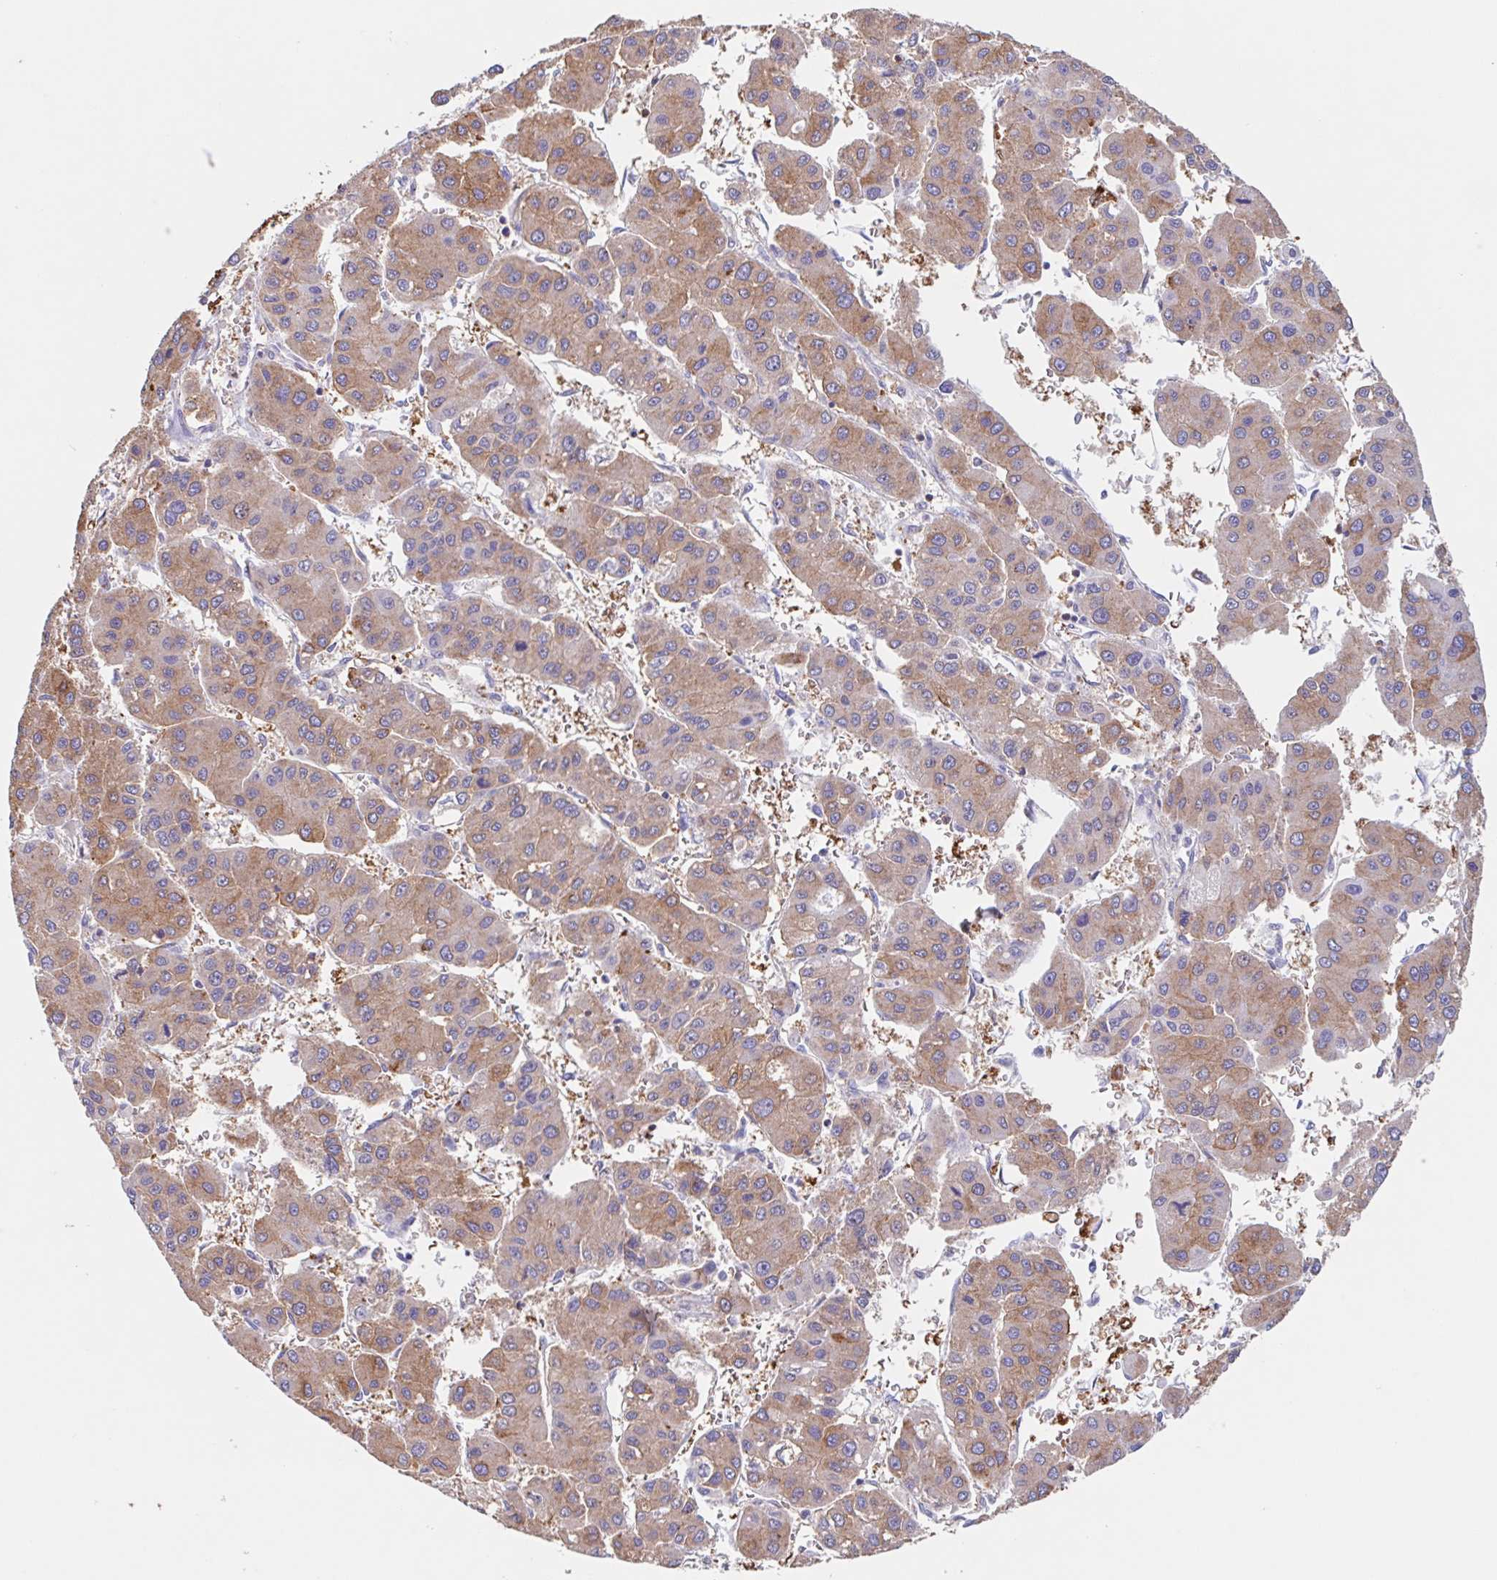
{"staining": {"intensity": "weak", "quantity": ">75%", "location": "cytoplasmic/membranous"}, "tissue": "liver cancer", "cell_type": "Tumor cells", "image_type": "cancer", "snomed": [{"axis": "morphology", "description": "Carcinoma, Hepatocellular, NOS"}, {"axis": "topography", "description": "Liver"}], "caption": "Liver cancer (hepatocellular carcinoma) was stained to show a protein in brown. There is low levels of weak cytoplasmic/membranous positivity in approximately >75% of tumor cells. (Brightfield microscopy of DAB IHC at high magnification).", "gene": "TPD52", "patient": {"sex": "male", "age": 73}}